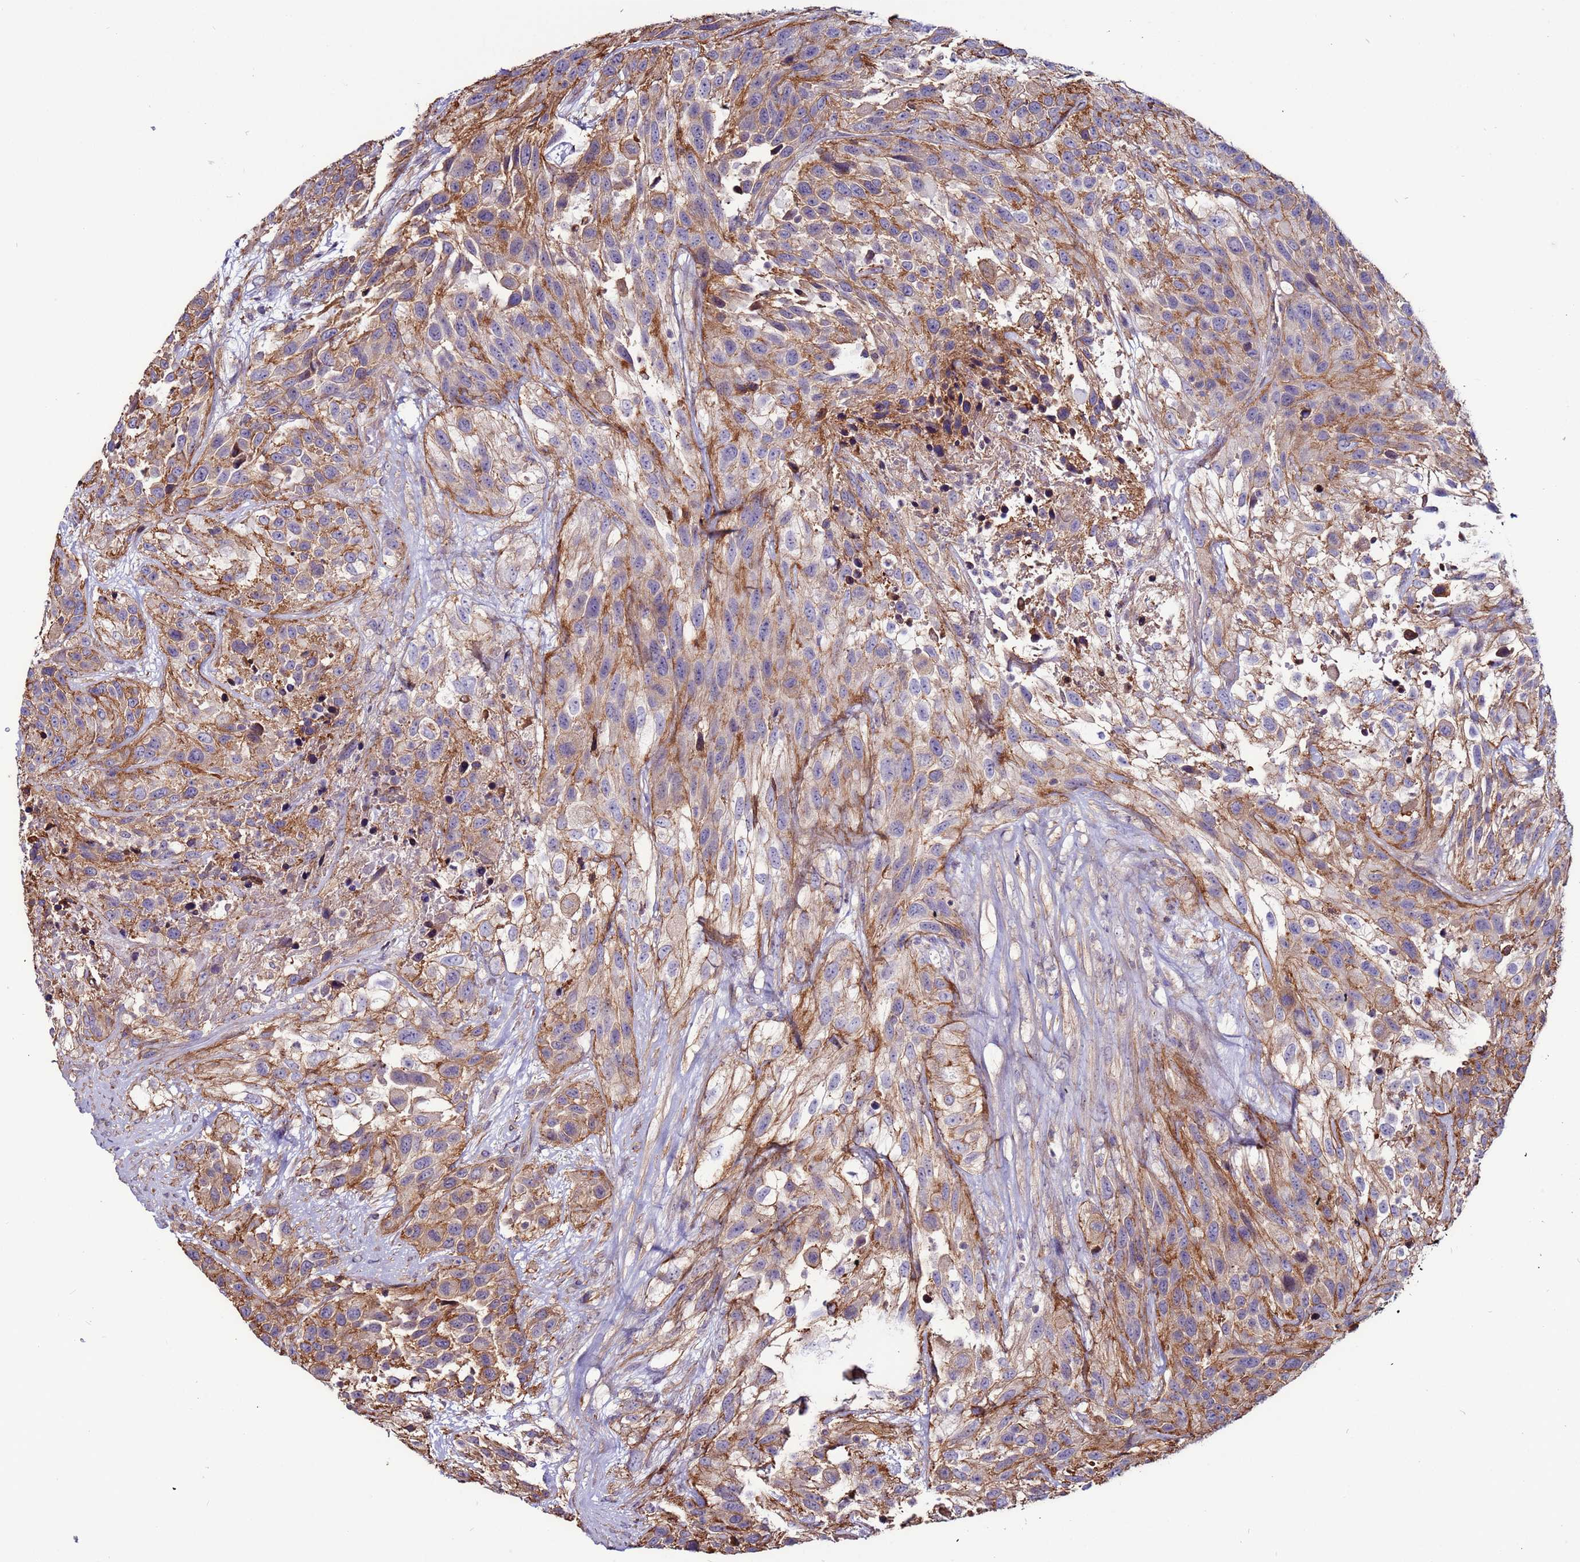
{"staining": {"intensity": "moderate", "quantity": "25%-75%", "location": "cytoplasmic/membranous"}, "tissue": "urothelial cancer", "cell_type": "Tumor cells", "image_type": "cancer", "snomed": [{"axis": "morphology", "description": "Urothelial carcinoma, High grade"}, {"axis": "topography", "description": "Urinary bladder"}], "caption": "Immunohistochemistry histopathology image of human urothelial cancer stained for a protein (brown), which exhibits medium levels of moderate cytoplasmic/membranous staining in approximately 25%-75% of tumor cells.", "gene": "NRN1L", "patient": {"sex": "female", "age": 70}}